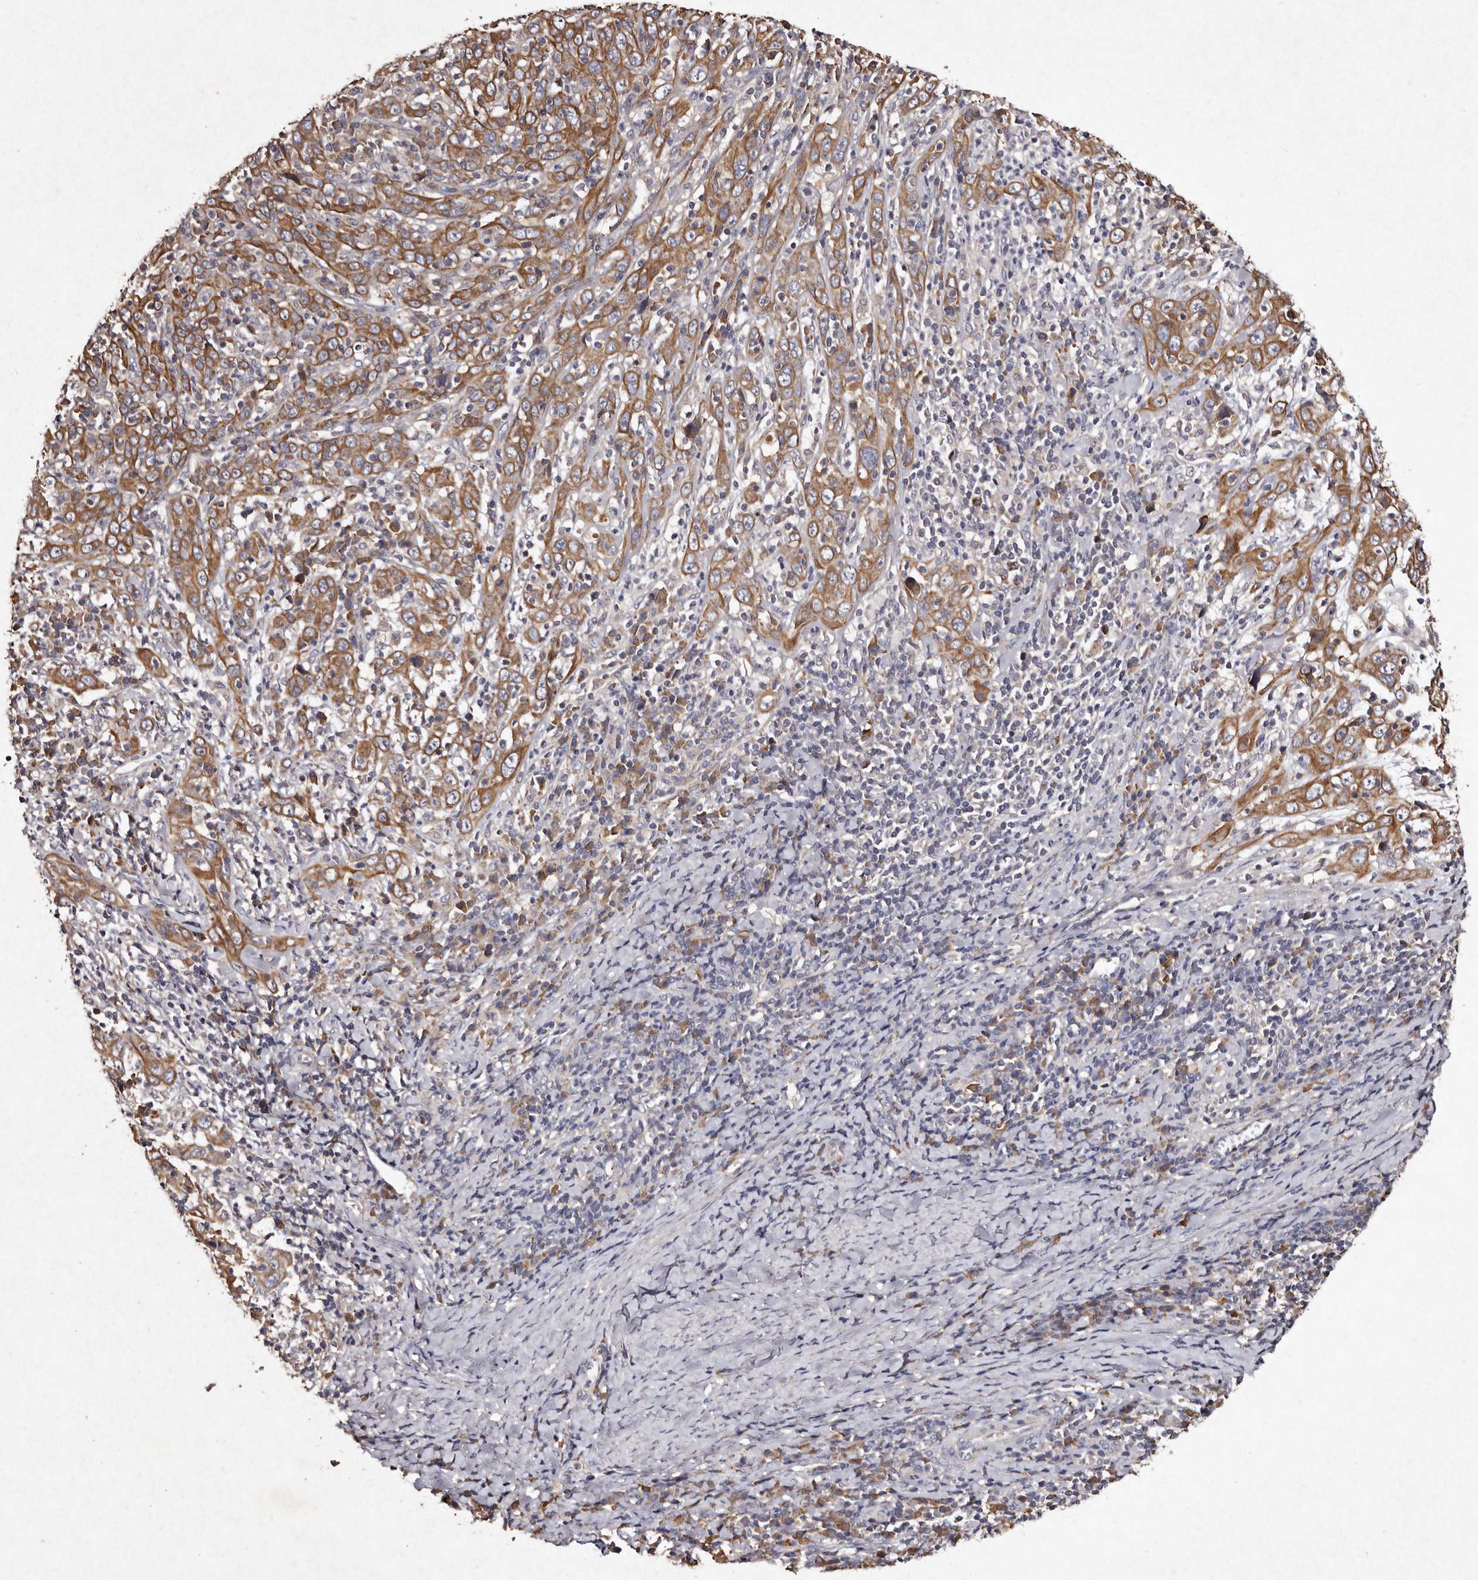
{"staining": {"intensity": "moderate", "quantity": ">75%", "location": "cytoplasmic/membranous"}, "tissue": "cervical cancer", "cell_type": "Tumor cells", "image_type": "cancer", "snomed": [{"axis": "morphology", "description": "Squamous cell carcinoma, NOS"}, {"axis": "topography", "description": "Cervix"}], "caption": "Immunohistochemistry (IHC) micrograph of cervical cancer stained for a protein (brown), which displays medium levels of moderate cytoplasmic/membranous positivity in approximately >75% of tumor cells.", "gene": "TFB1M", "patient": {"sex": "female", "age": 46}}